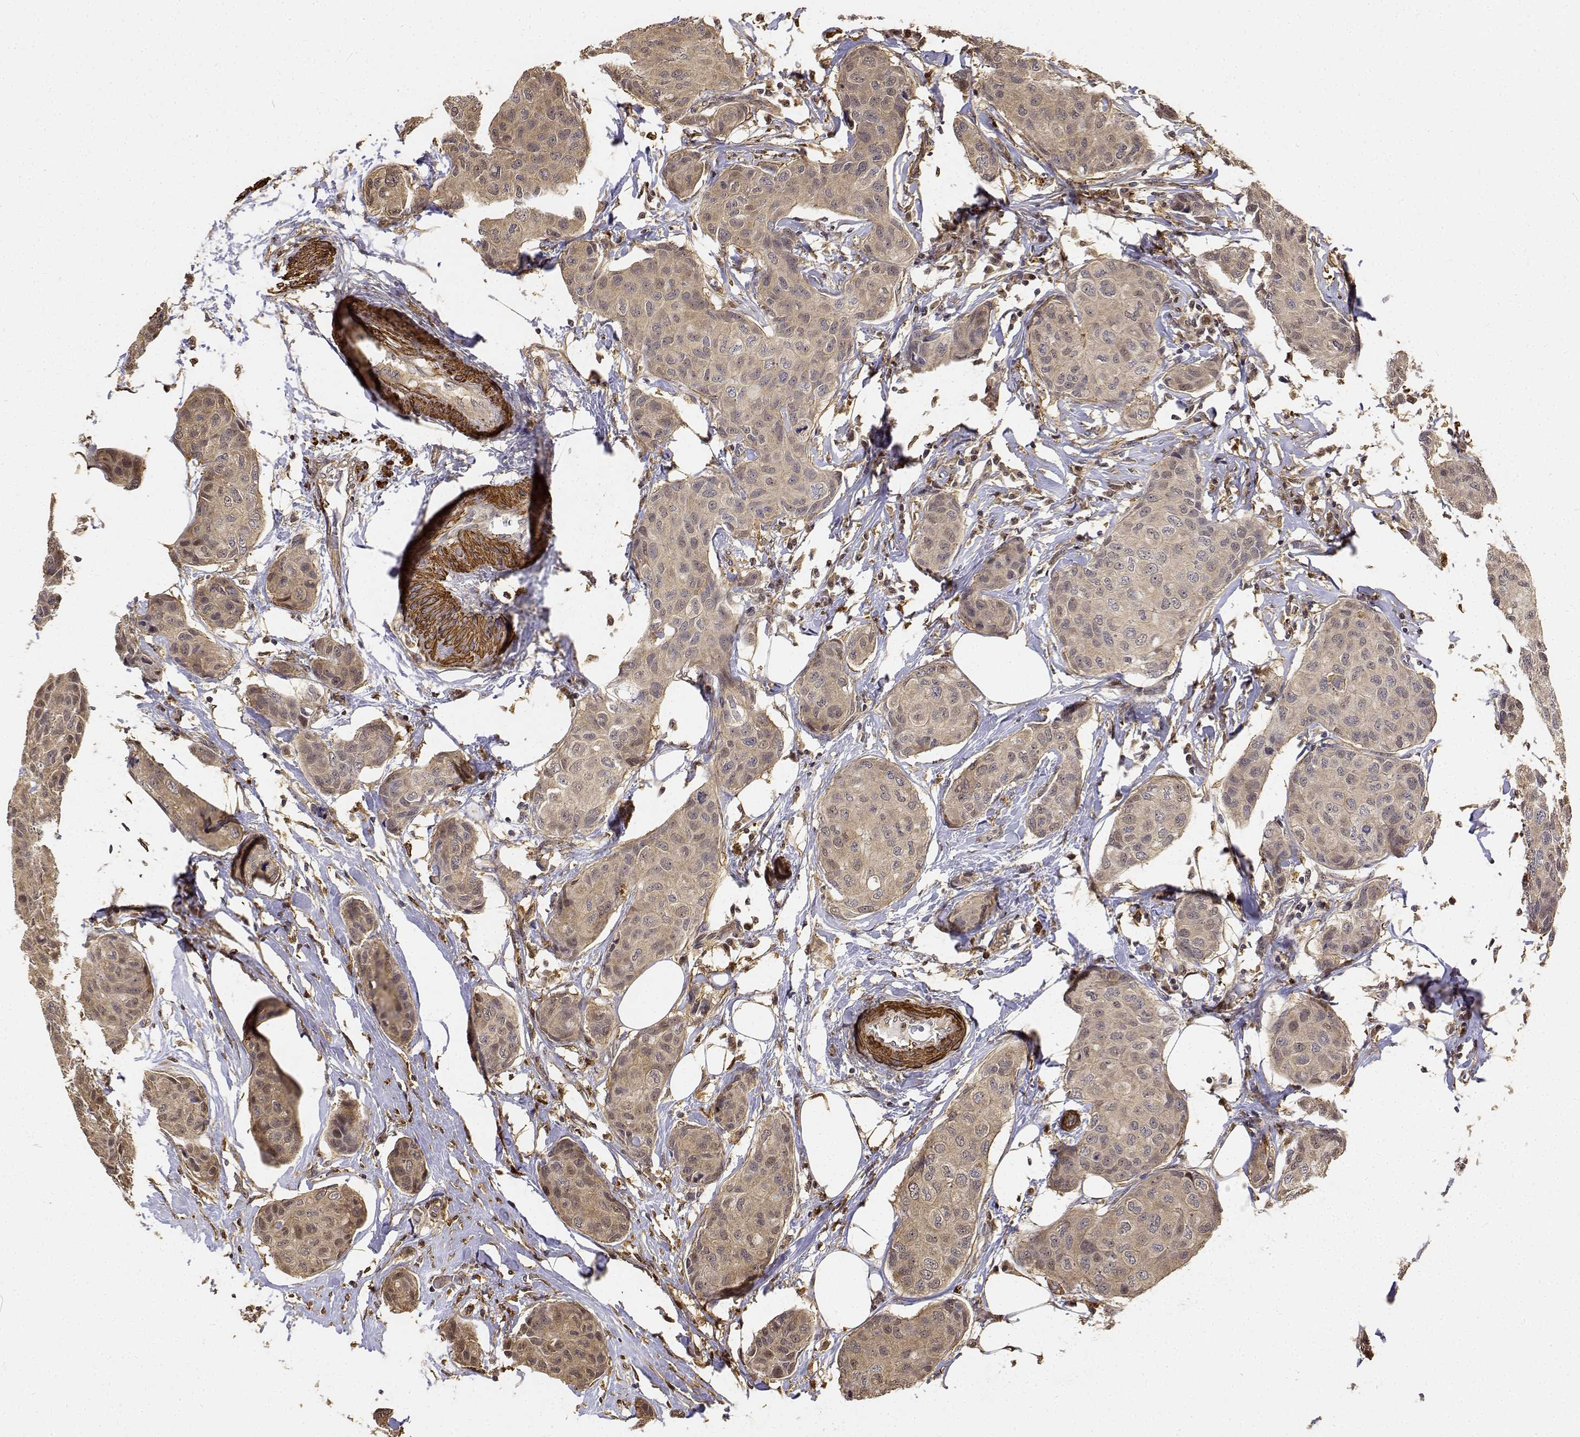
{"staining": {"intensity": "weak", "quantity": ">75%", "location": "cytoplasmic/membranous,nuclear"}, "tissue": "breast cancer", "cell_type": "Tumor cells", "image_type": "cancer", "snomed": [{"axis": "morphology", "description": "Duct carcinoma"}, {"axis": "topography", "description": "Breast"}], "caption": "Breast intraductal carcinoma was stained to show a protein in brown. There is low levels of weak cytoplasmic/membranous and nuclear staining in about >75% of tumor cells.", "gene": "PCID2", "patient": {"sex": "female", "age": 80}}